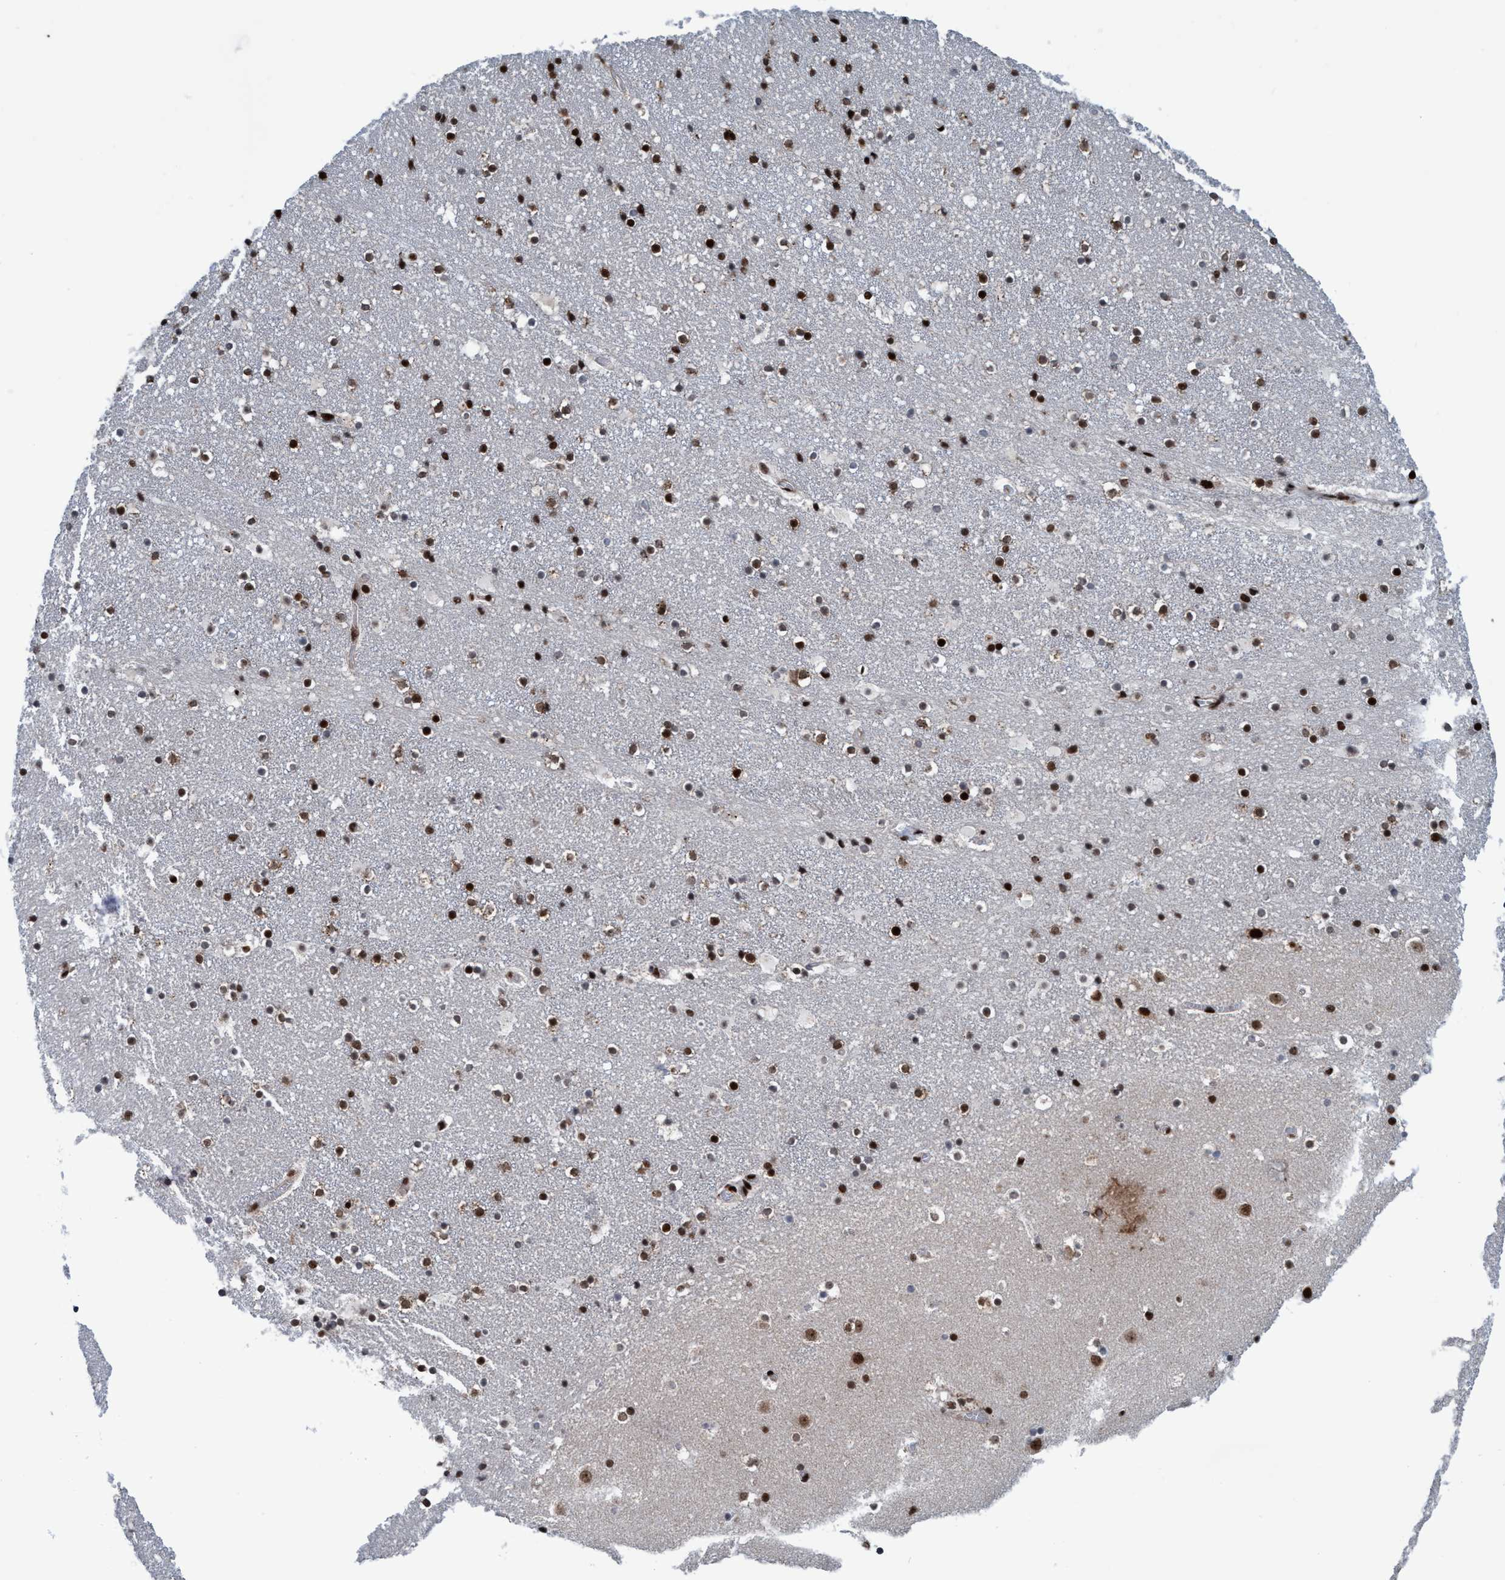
{"staining": {"intensity": "strong", "quantity": ">75%", "location": "nuclear"}, "tissue": "caudate", "cell_type": "Glial cells", "image_type": "normal", "snomed": [{"axis": "morphology", "description": "Normal tissue, NOS"}, {"axis": "topography", "description": "Lateral ventricle wall"}], "caption": "The photomicrograph reveals staining of unremarkable caudate, revealing strong nuclear protein positivity (brown color) within glial cells.", "gene": "TOPBP1", "patient": {"sex": "male", "age": 45}}